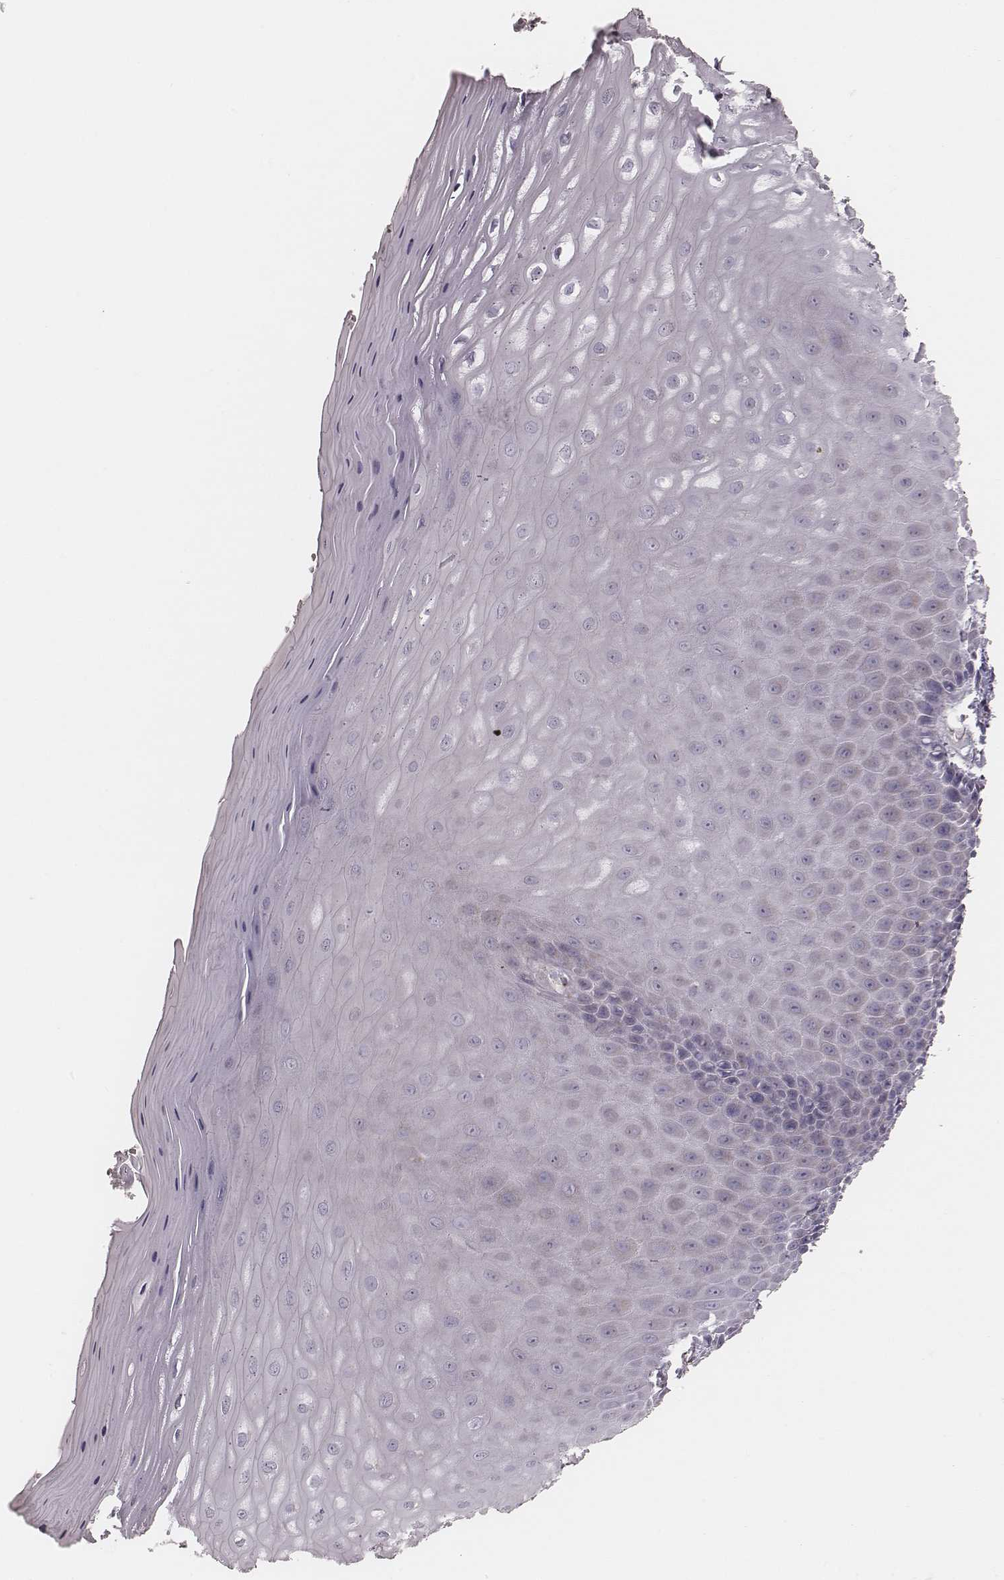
{"staining": {"intensity": "negative", "quantity": "none", "location": "none"}, "tissue": "vagina", "cell_type": "Squamous epithelial cells", "image_type": "normal", "snomed": [{"axis": "morphology", "description": "Normal tissue, NOS"}, {"axis": "topography", "description": "Vagina"}], "caption": "Immunohistochemistry (IHC) photomicrograph of normal vagina stained for a protein (brown), which reveals no staining in squamous epithelial cells. The staining was performed using DAB to visualize the protein expression in brown, while the nuclei were stained in blue with hematoxylin (Magnification: 20x).", "gene": "KIF5C", "patient": {"sex": "female", "age": 83}}